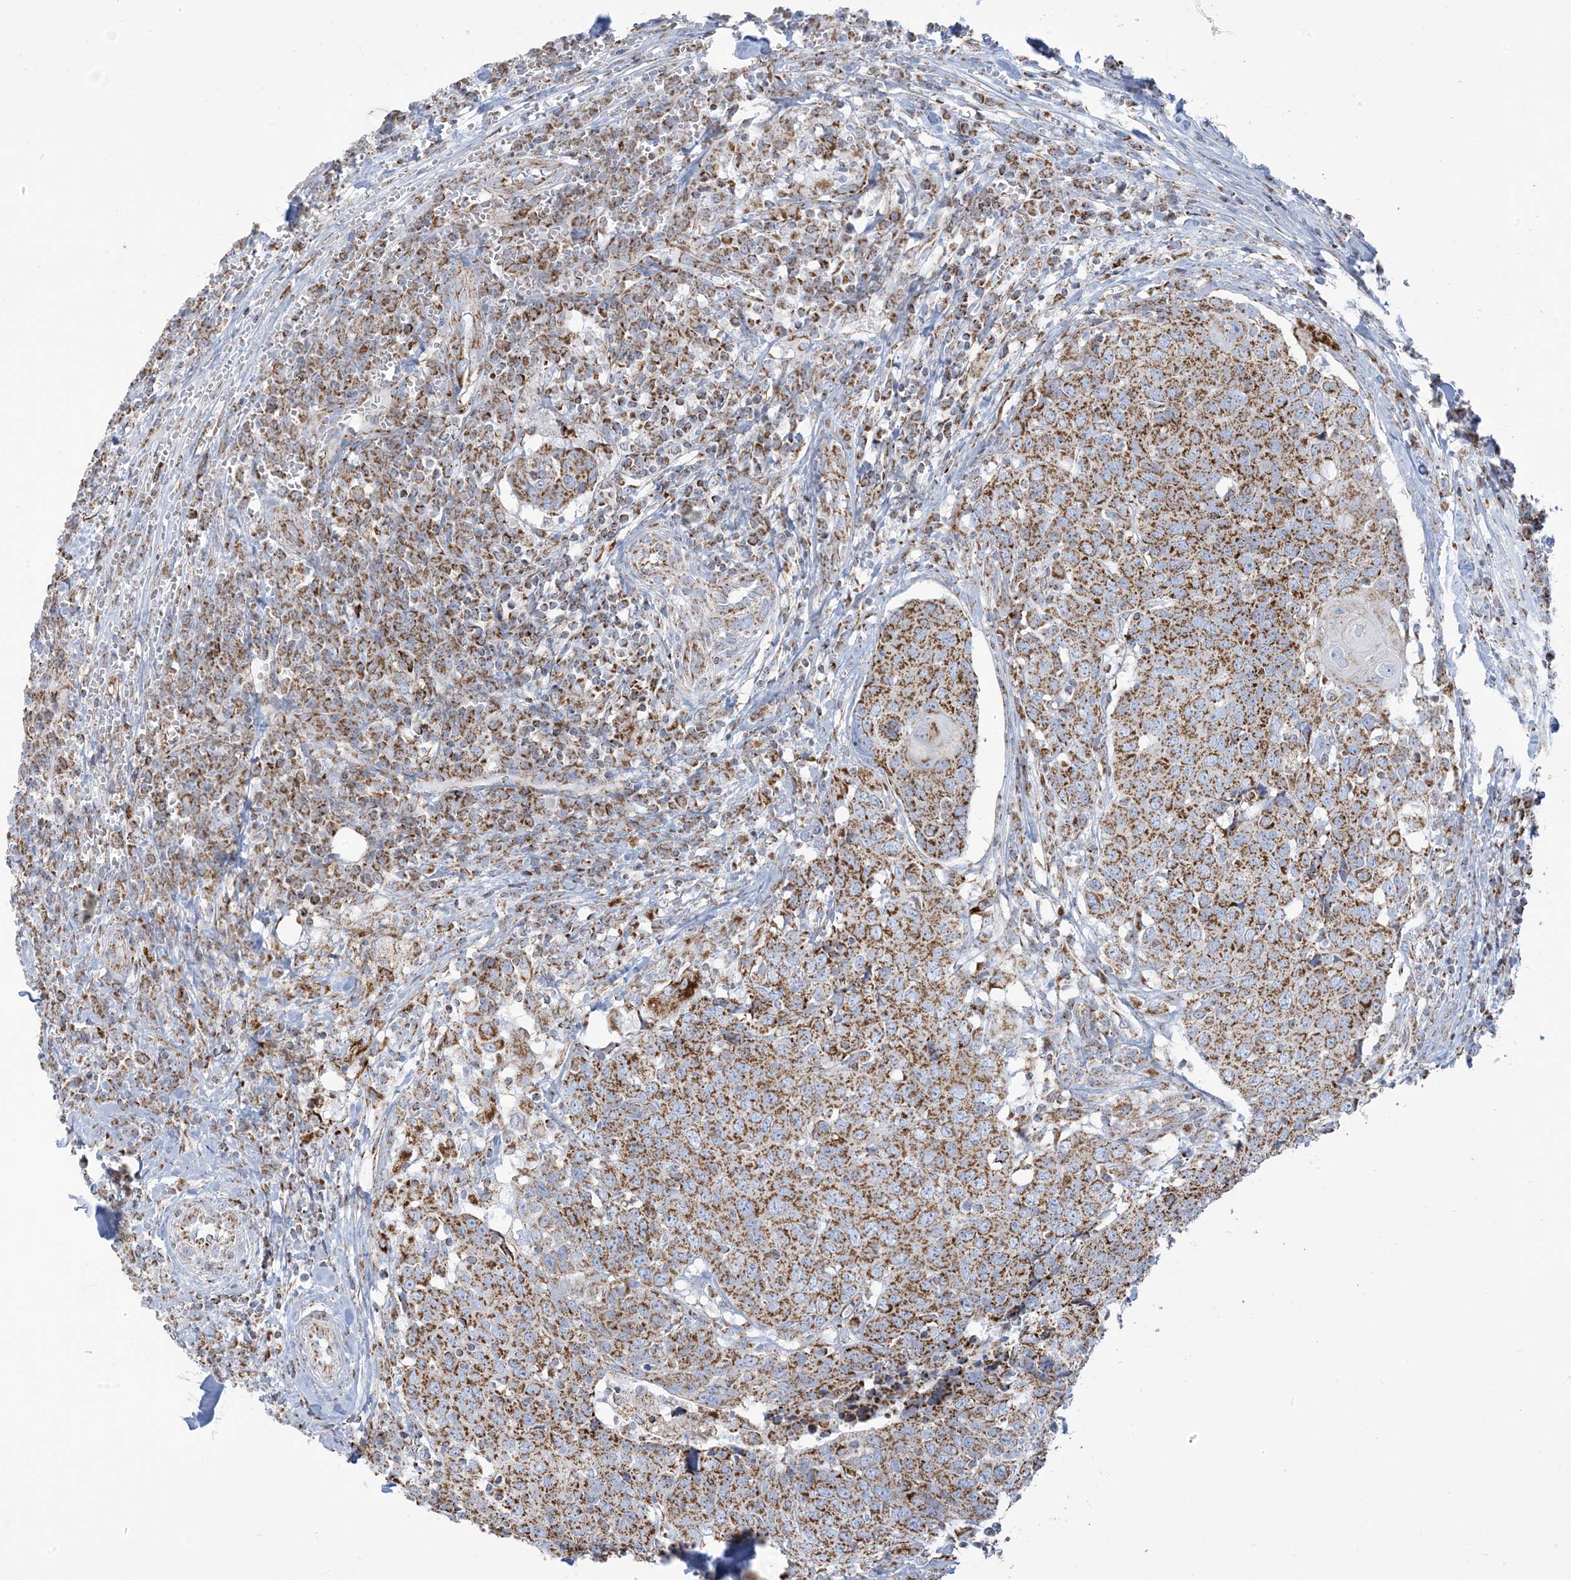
{"staining": {"intensity": "moderate", "quantity": ">75%", "location": "cytoplasmic/membranous"}, "tissue": "head and neck cancer", "cell_type": "Tumor cells", "image_type": "cancer", "snomed": [{"axis": "morphology", "description": "Squamous cell carcinoma, NOS"}, {"axis": "topography", "description": "Head-Neck"}], "caption": "IHC photomicrograph of human head and neck cancer (squamous cell carcinoma) stained for a protein (brown), which displays medium levels of moderate cytoplasmic/membranous staining in approximately >75% of tumor cells.", "gene": "SAMM50", "patient": {"sex": "male", "age": 66}}